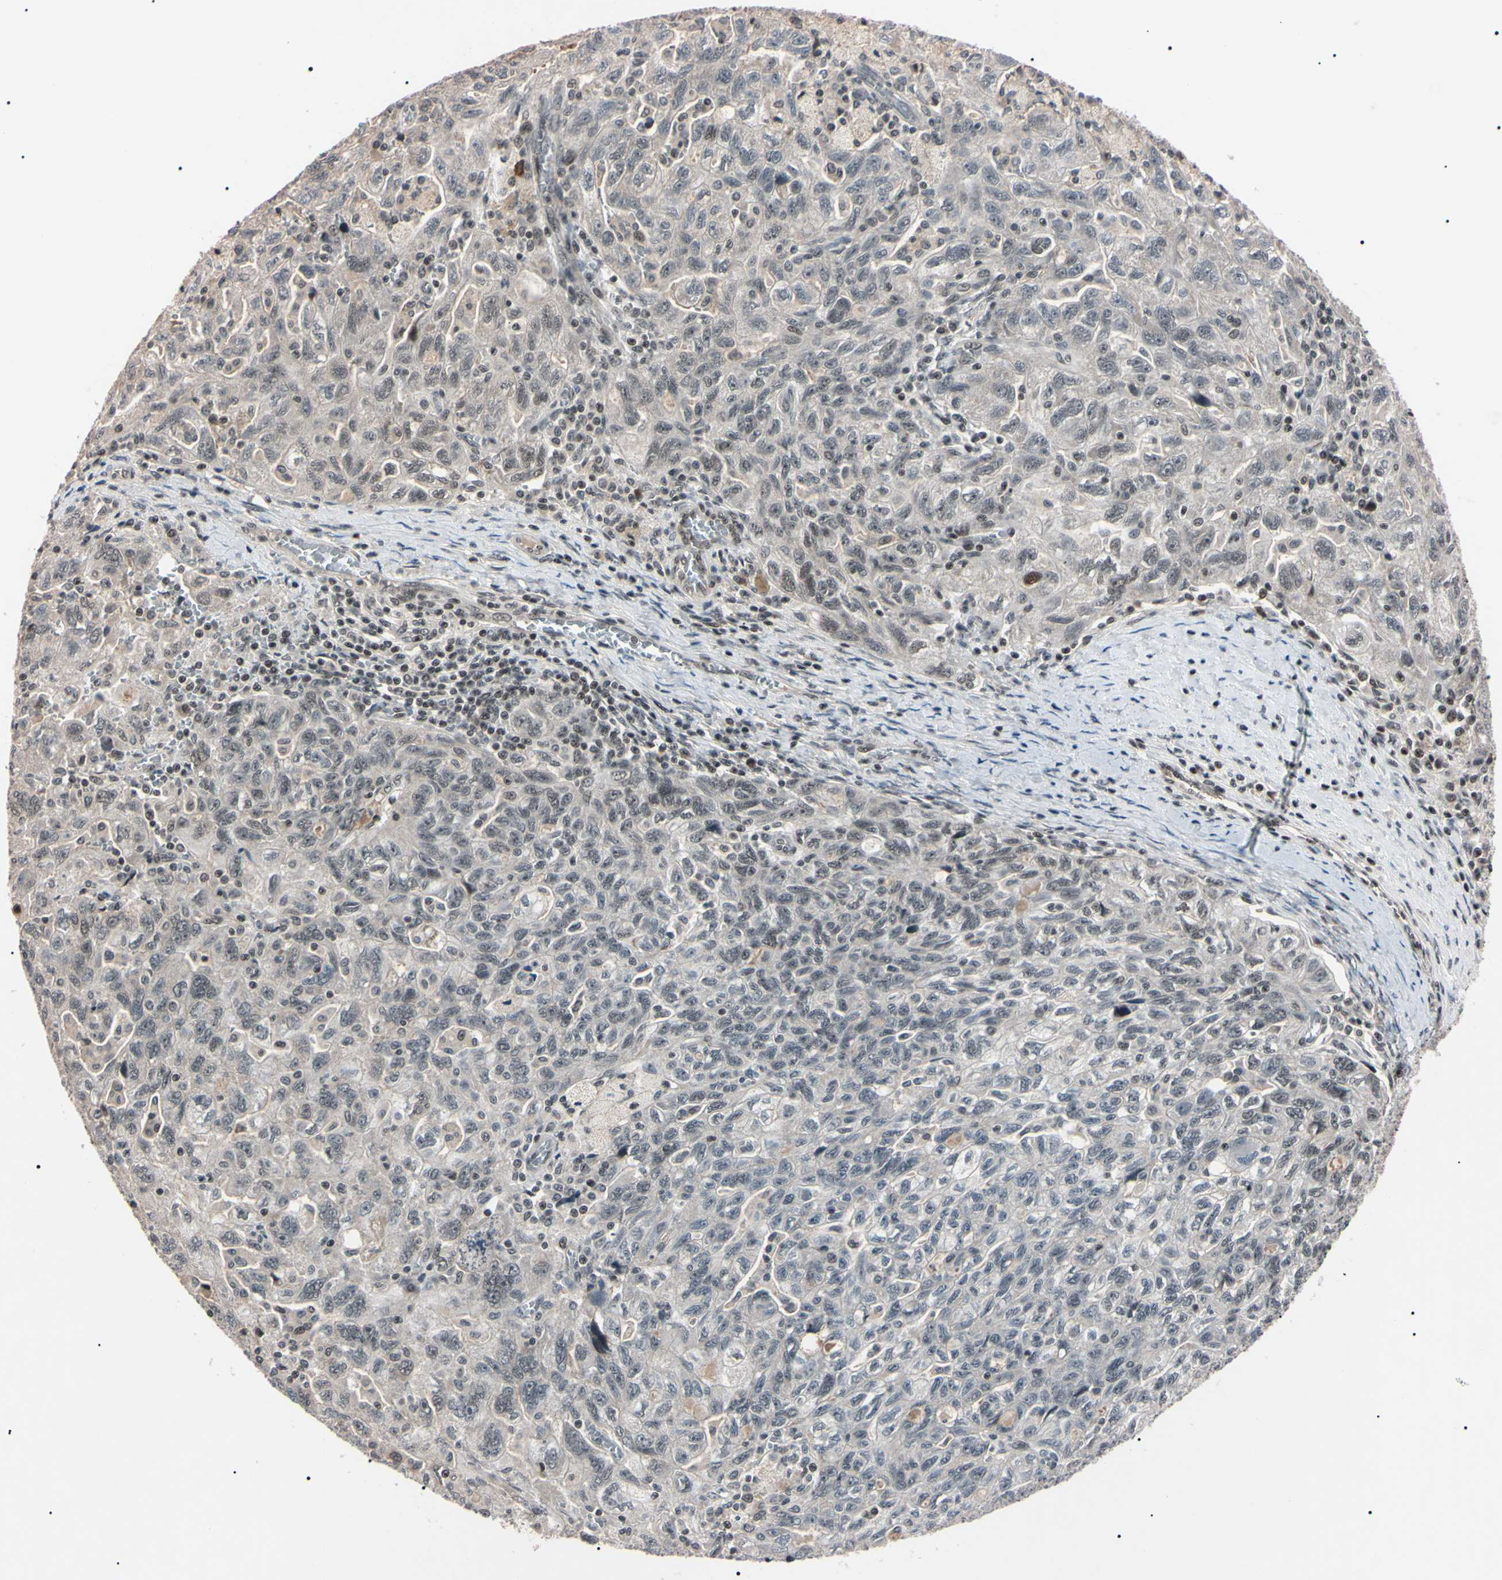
{"staining": {"intensity": "negative", "quantity": "none", "location": "none"}, "tissue": "ovarian cancer", "cell_type": "Tumor cells", "image_type": "cancer", "snomed": [{"axis": "morphology", "description": "Carcinoma, NOS"}, {"axis": "morphology", "description": "Cystadenocarcinoma, serous, NOS"}, {"axis": "topography", "description": "Ovary"}], "caption": "There is no significant positivity in tumor cells of ovarian carcinoma.", "gene": "YY1", "patient": {"sex": "female", "age": 69}}